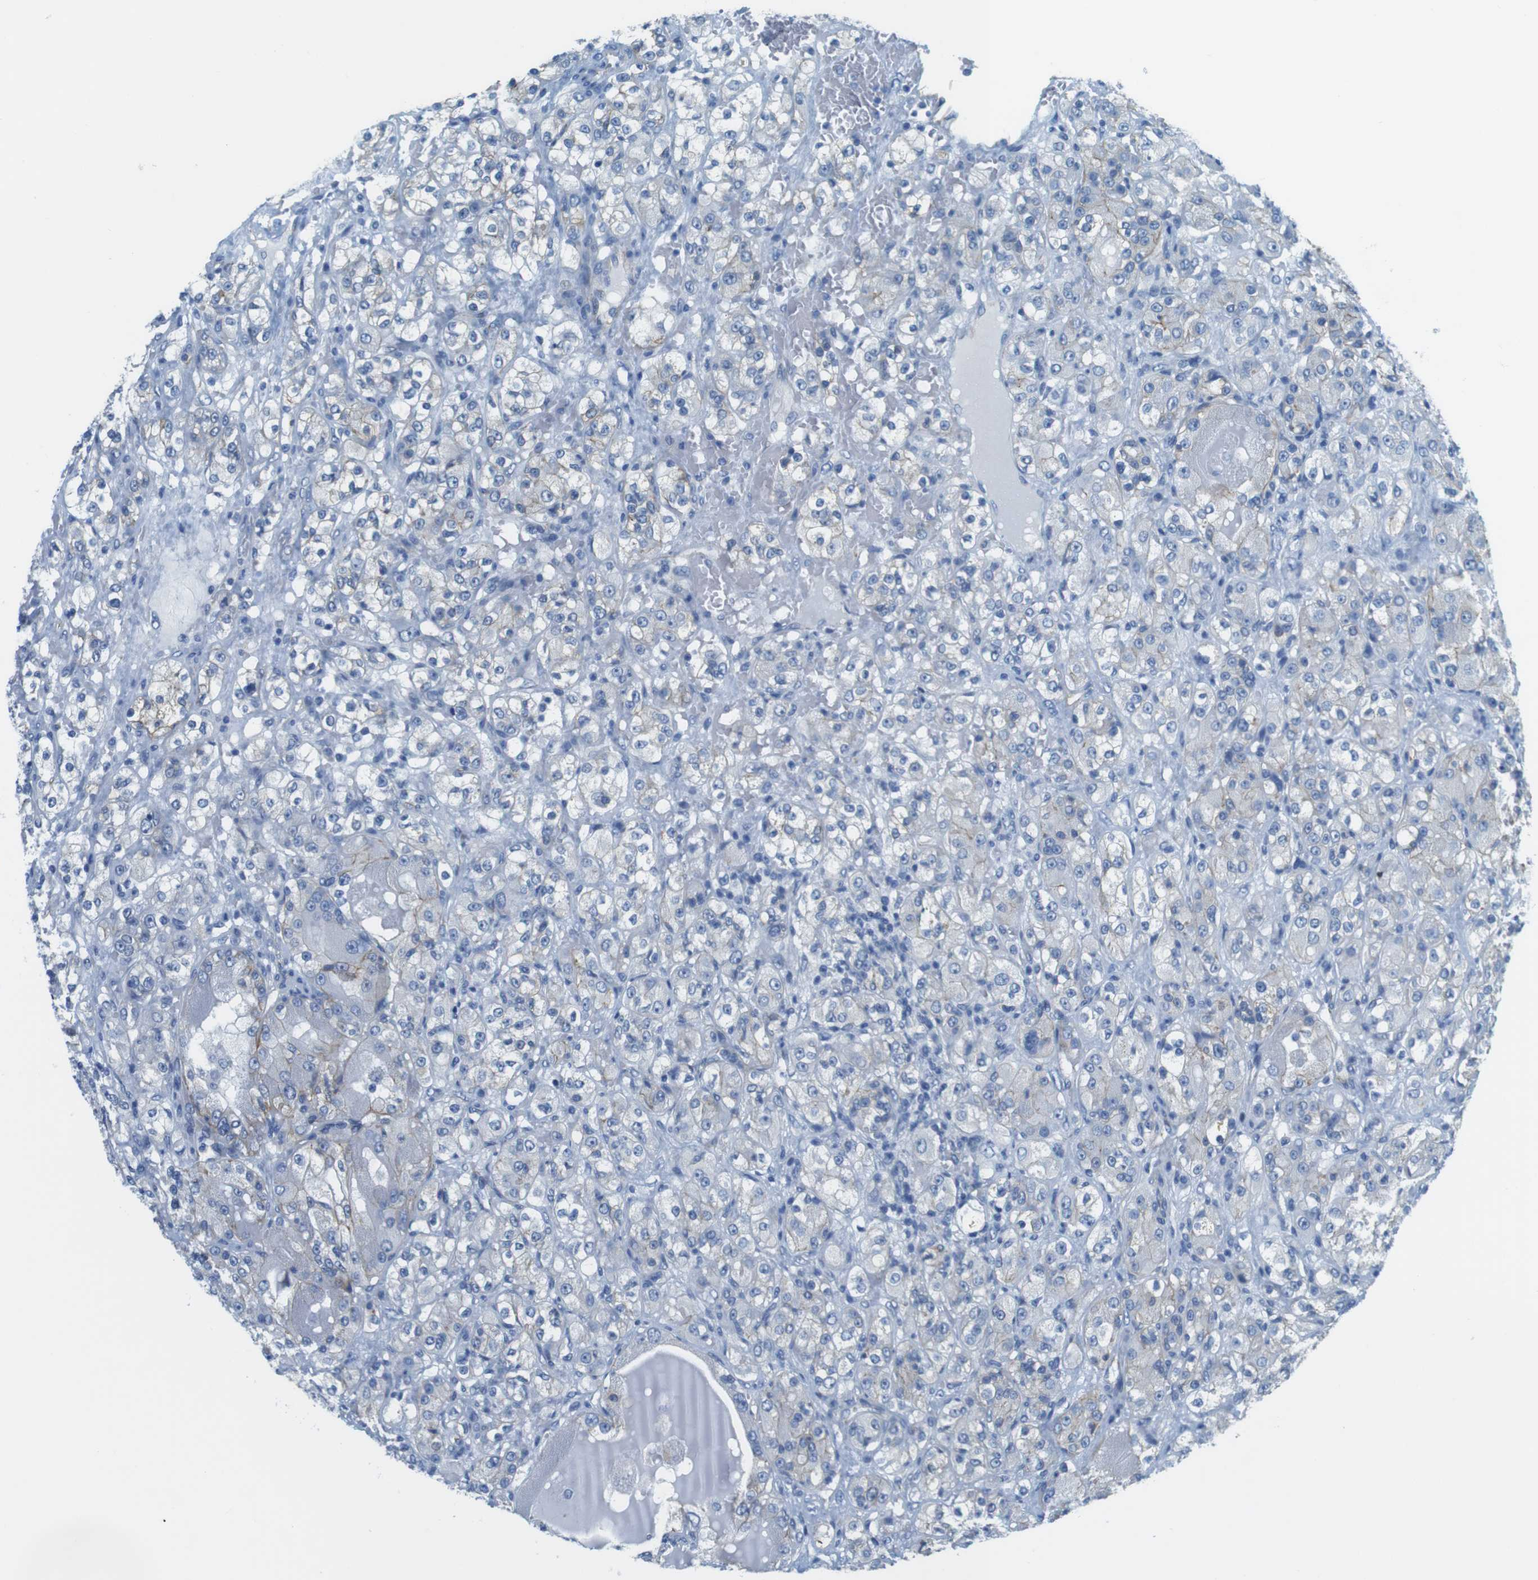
{"staining": {"intensity": "weak", "quantity": "<25%", "location": "cytoplasmic/membranous"}, "tissue": "renal cancer", "cell_type": "Tumor cells", "image_type": "cancer", "snomed": [{"axis": "morphology", "description": "Normal tissue, NOS"}, {"axis": "morphology", "description": "Adenocarcinoma, NOS"}, {"axis": "topography", "description": "Kidney"}], "caption": "Renal cancer (adenocarcinoma) was stained to show a protein in brown. There is no significant positivity in tumor cells. (DAB immunohistochemistry (IHC) visualized using brightfield microscopy, high magnification).", "gene": "SLC6A6", "patient": {"sex": "male", "age": 61}}